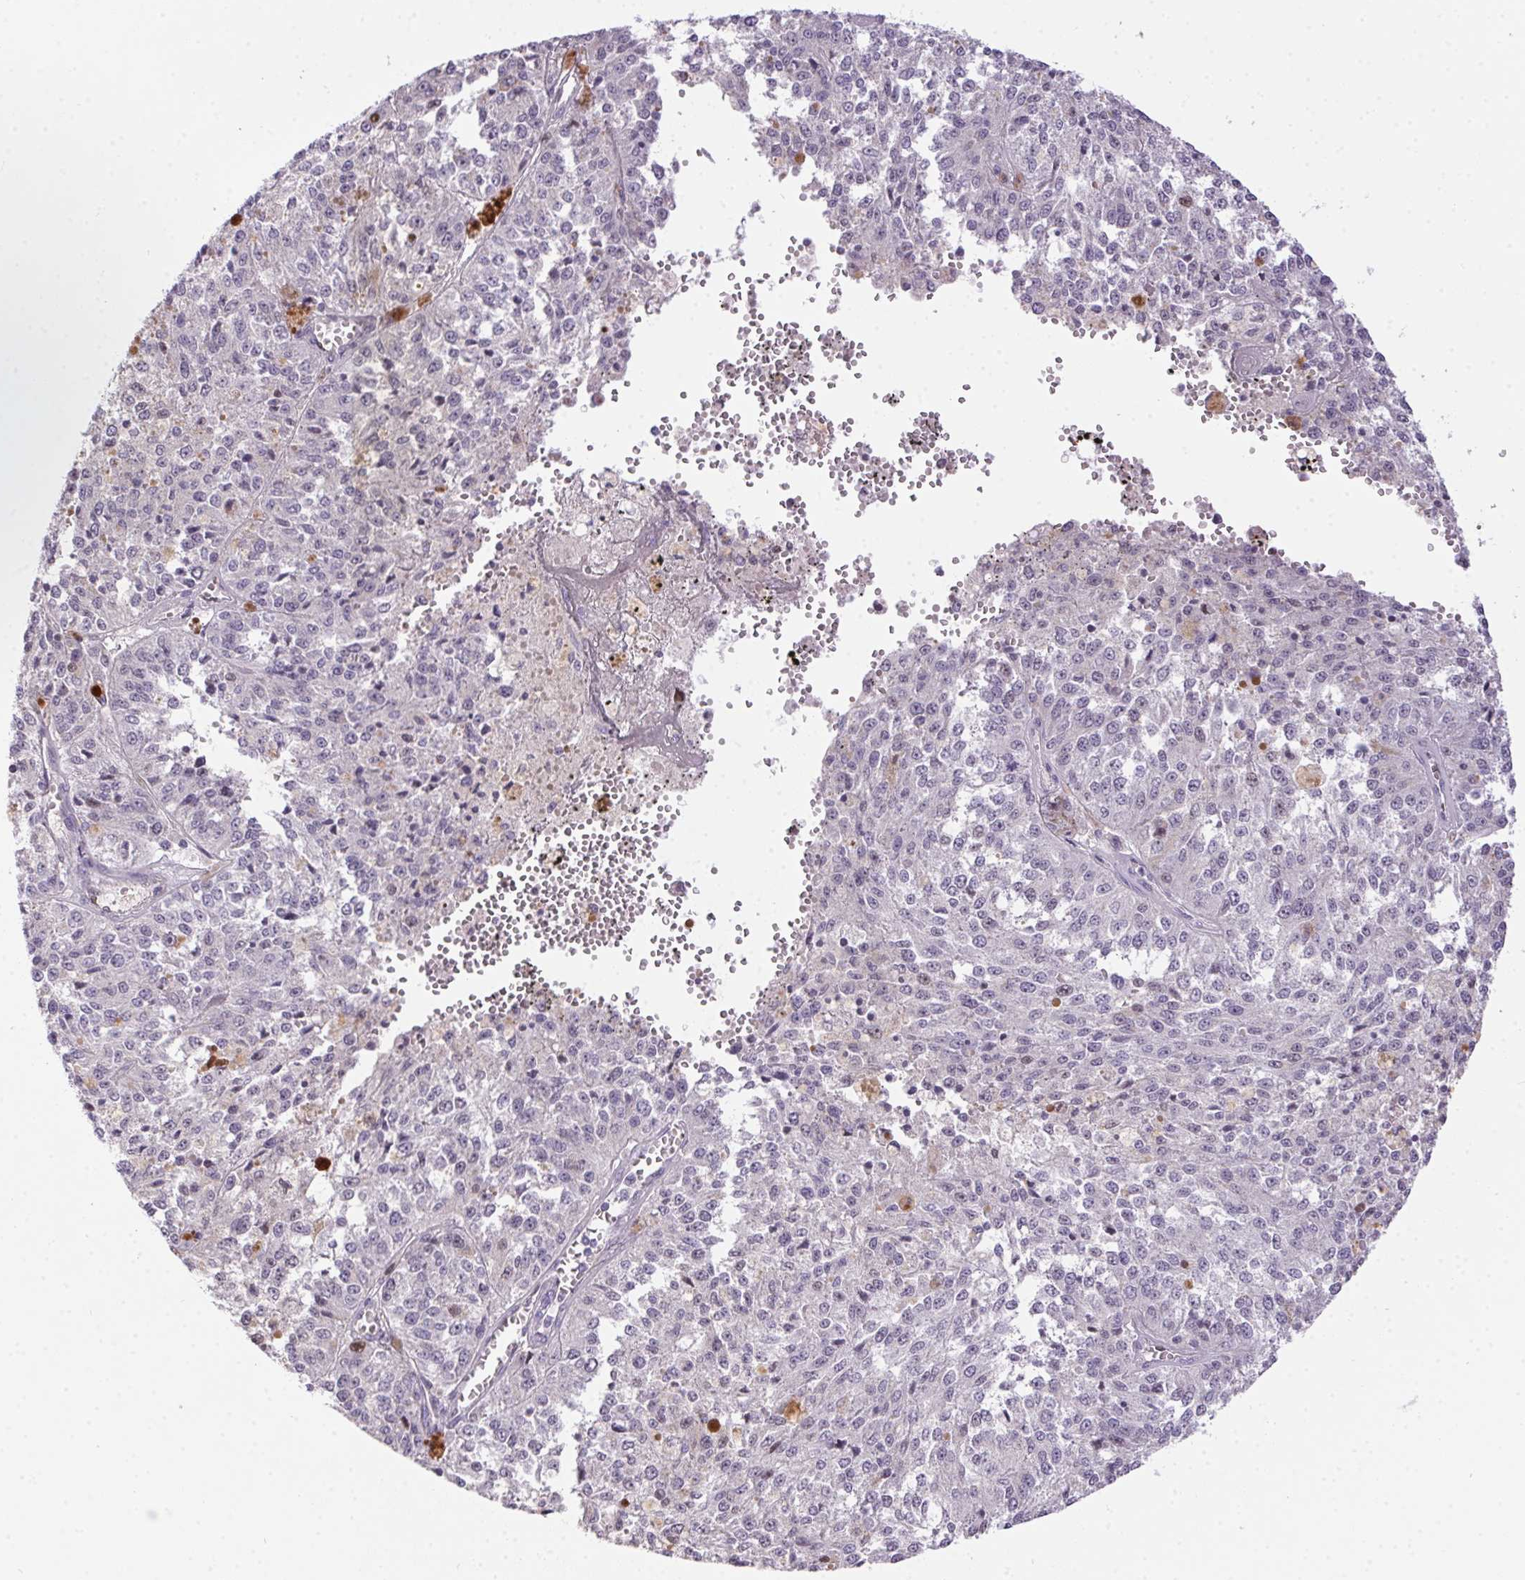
{"staining": {"intensity": "negative", "quantity": "none", "location": "none"}, "tissue": "melanoma", "cell_type": "Tumor cells", "image_type": "cancer", "snomed": [{"axis": "morphology", "description": "Malignant melanoma, Metastatic site"}, {"axis": "topography", "description": "Lymph node"}], "caption": "The immunohistochemistry image has no significant positivity in tumor cells of malignant melanoma (metastatic site) tissue.", "gene": "SP9", "patient": {"sex": "female", "age": 64}}